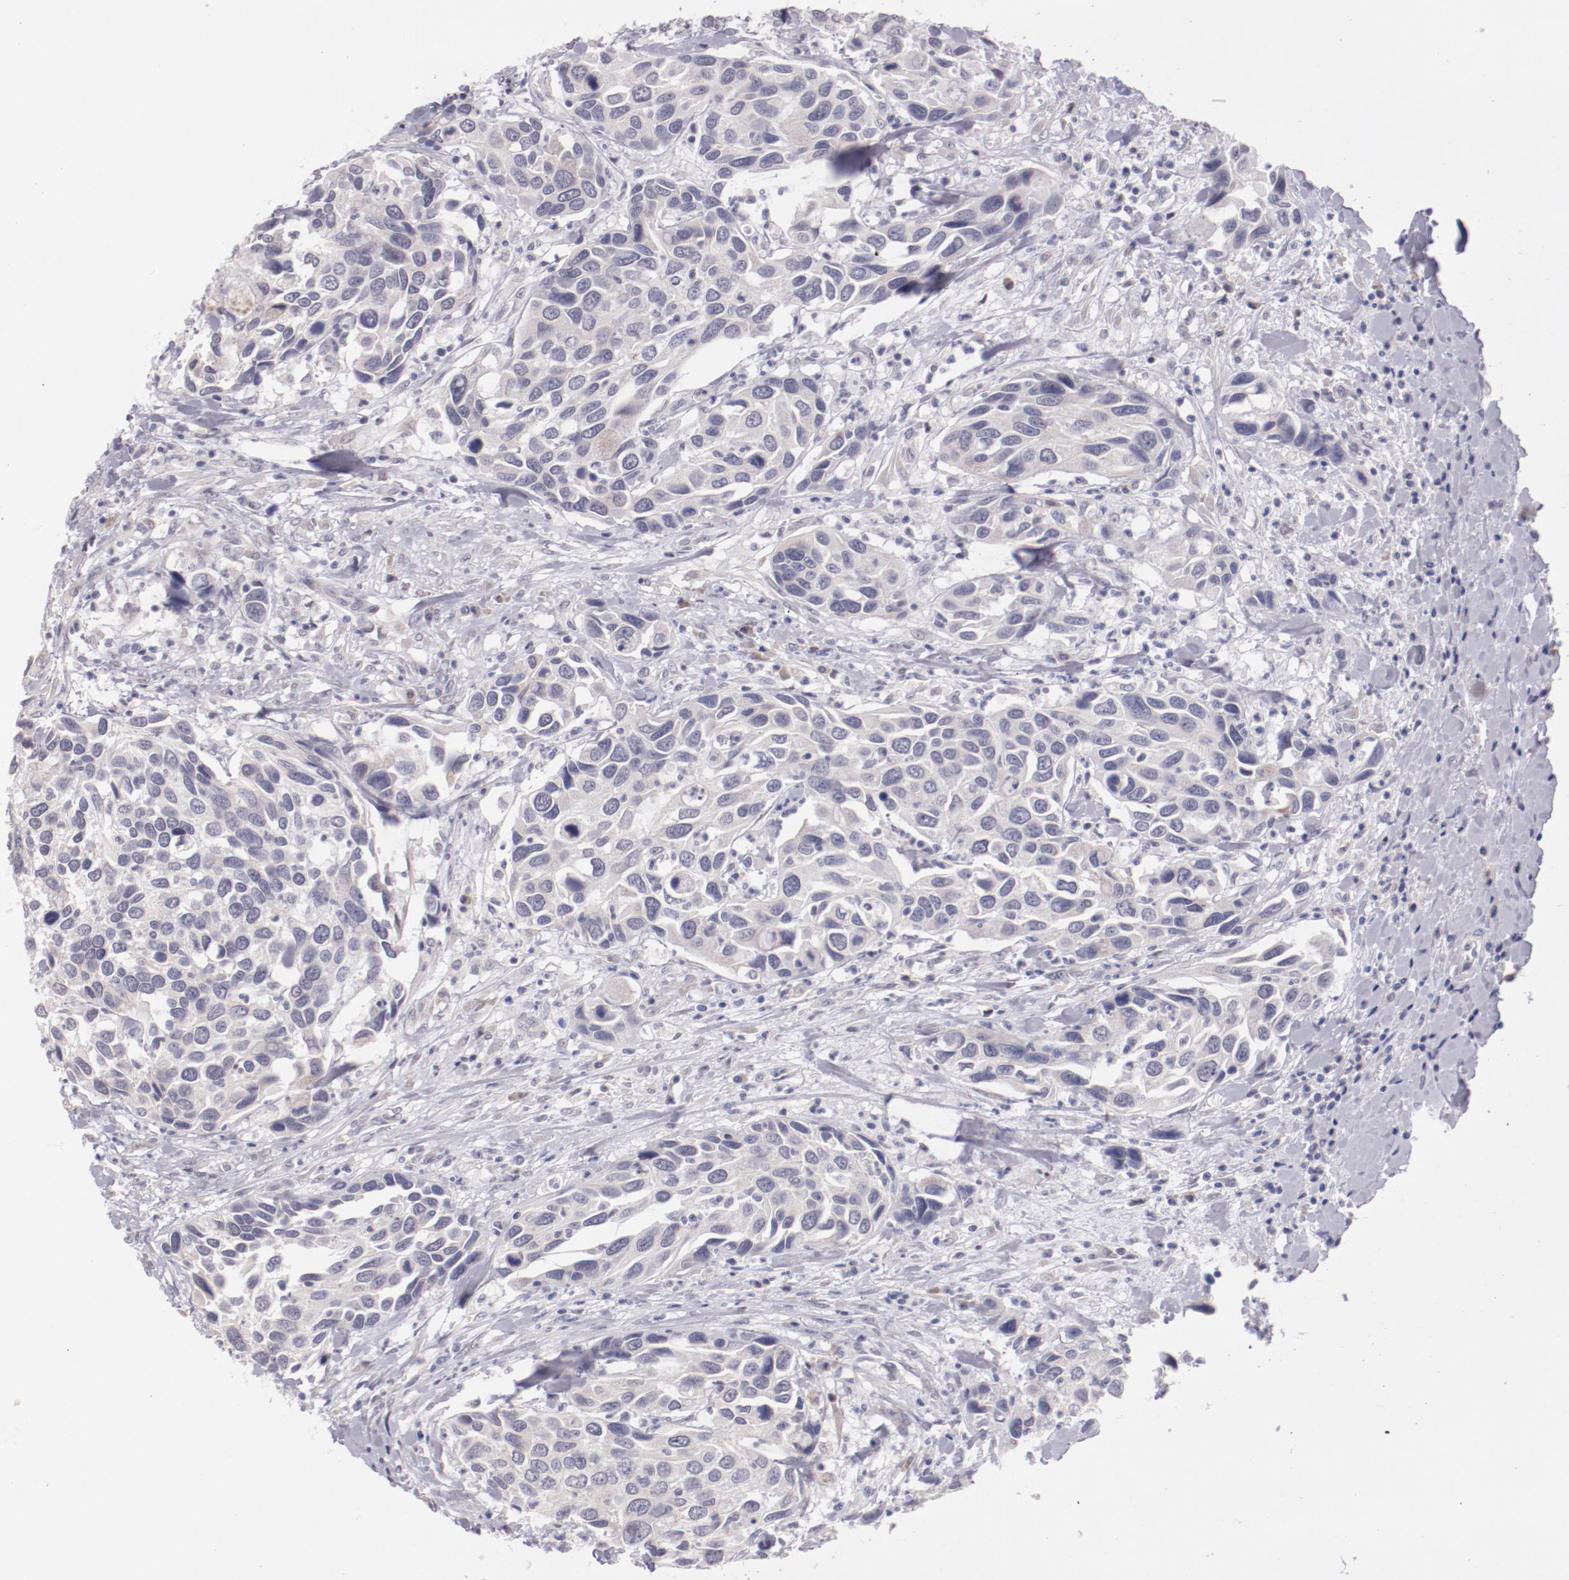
{"staining": {"intensity": "negative", "quantity": "none", "location": "none"}, "tissue": "urothelial cancer", "cell_type": "Tumor cells", "image_type": "cancer", "snomed": [{"axis": "morphology", "description": "Urothelial carcinoma, High grade"}, {"axis": "topography", "description": "Urinary bladder"}], "caption": "An immunohistochemistry (IHC) micrograph of urothelial cancer is shown. There is no staining in tumor cells of urothelial cancer.", "gene": "TRAF3", "patient": {"sex": "male", "age": 66}}